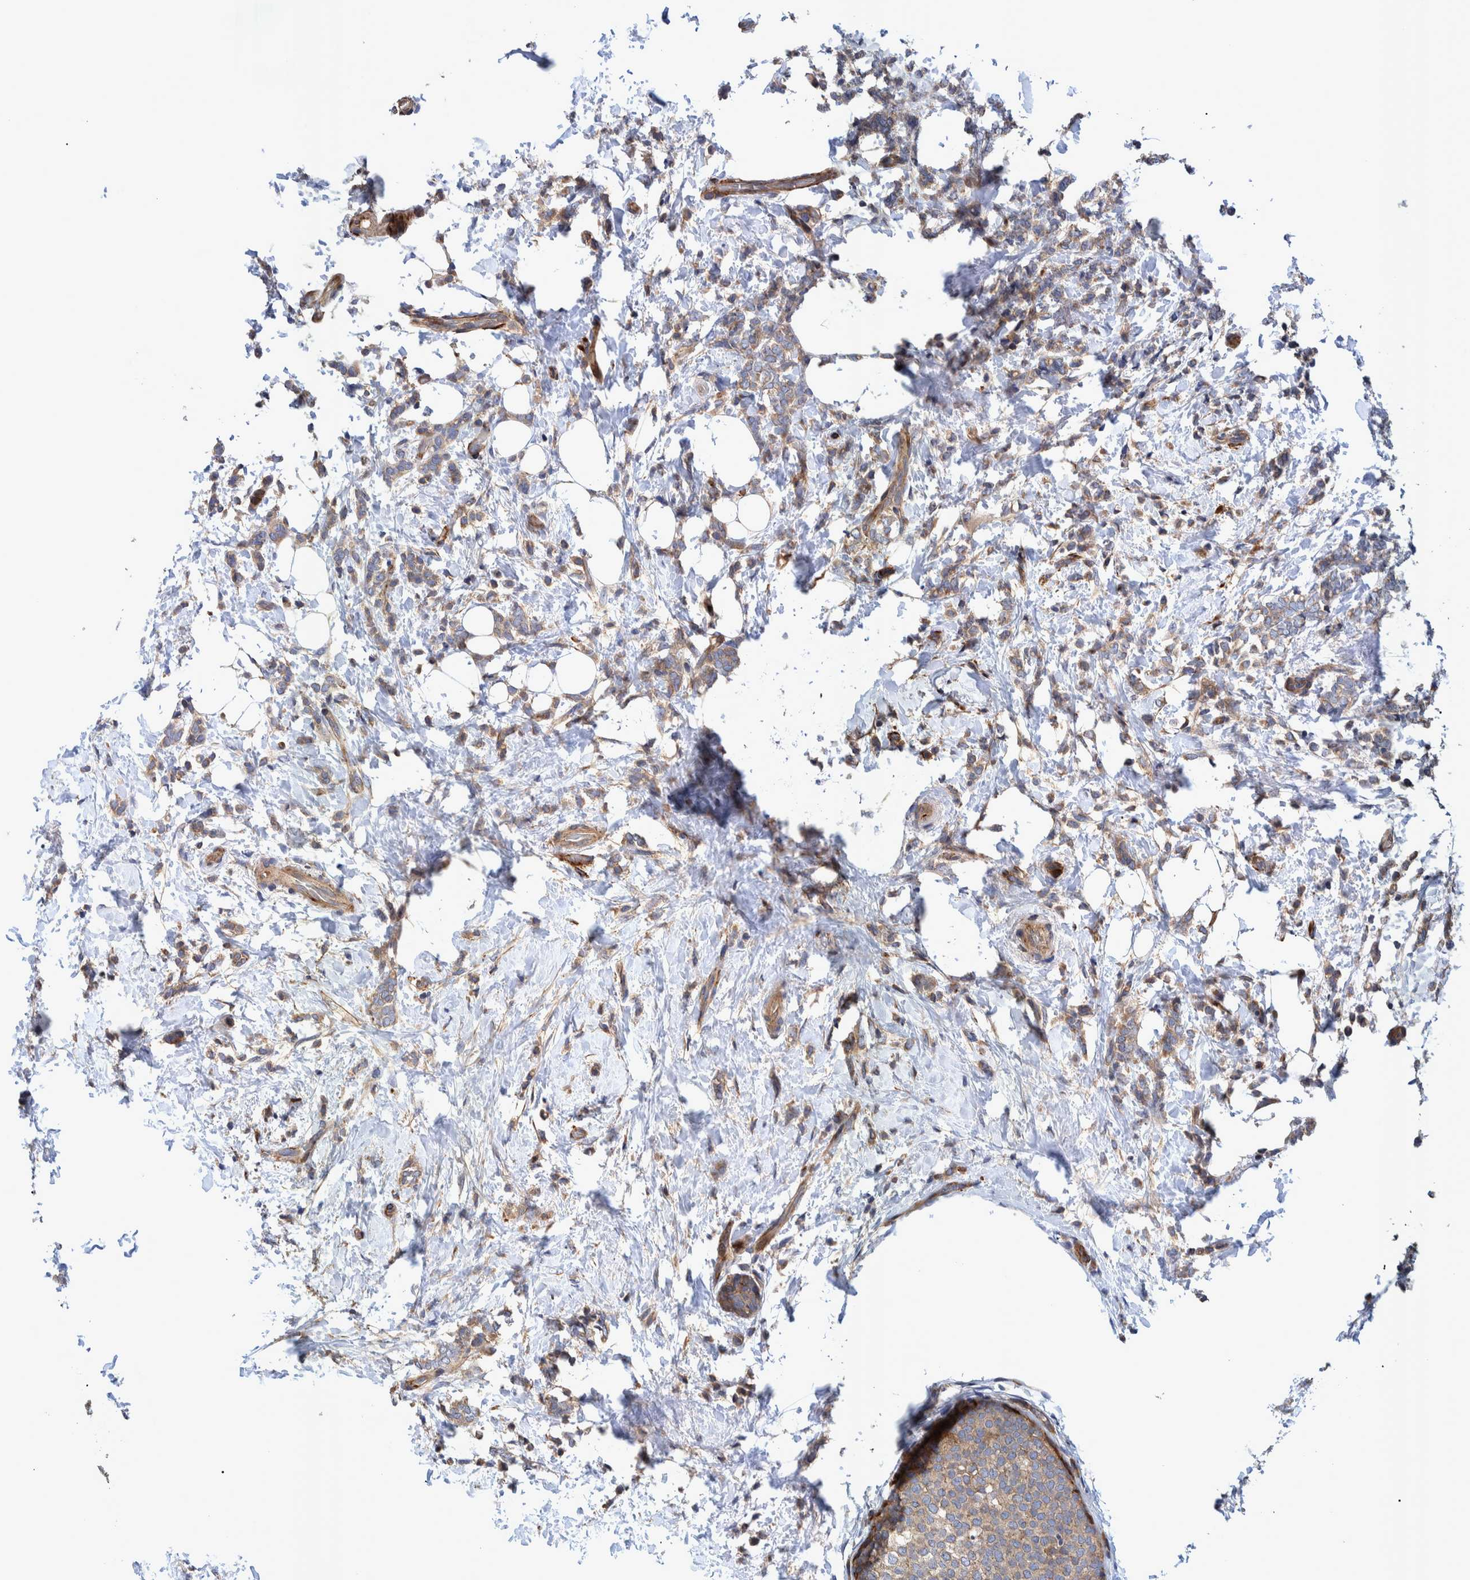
{"staining": {"intensity": "moderate", "quantity": ">75%", "location": "cytoplasmic/membranous"}, "tissue": "breast cancer", "cell_type": "Tumor cells", "image_type": "cancer", "snomed": [{"axis": "morphology", "description": "Lobular carcinoma"}, {"axis": "topography", "description": "Breast"}], "caption": "Protein expression analysis of human breast lobular carcinoma reveals moderate cytoplasmic/membranous expression in approximately >75% of tumor cells.", "gene": "GRPEL2", "patient": {"sex": "female", "age": 50}}